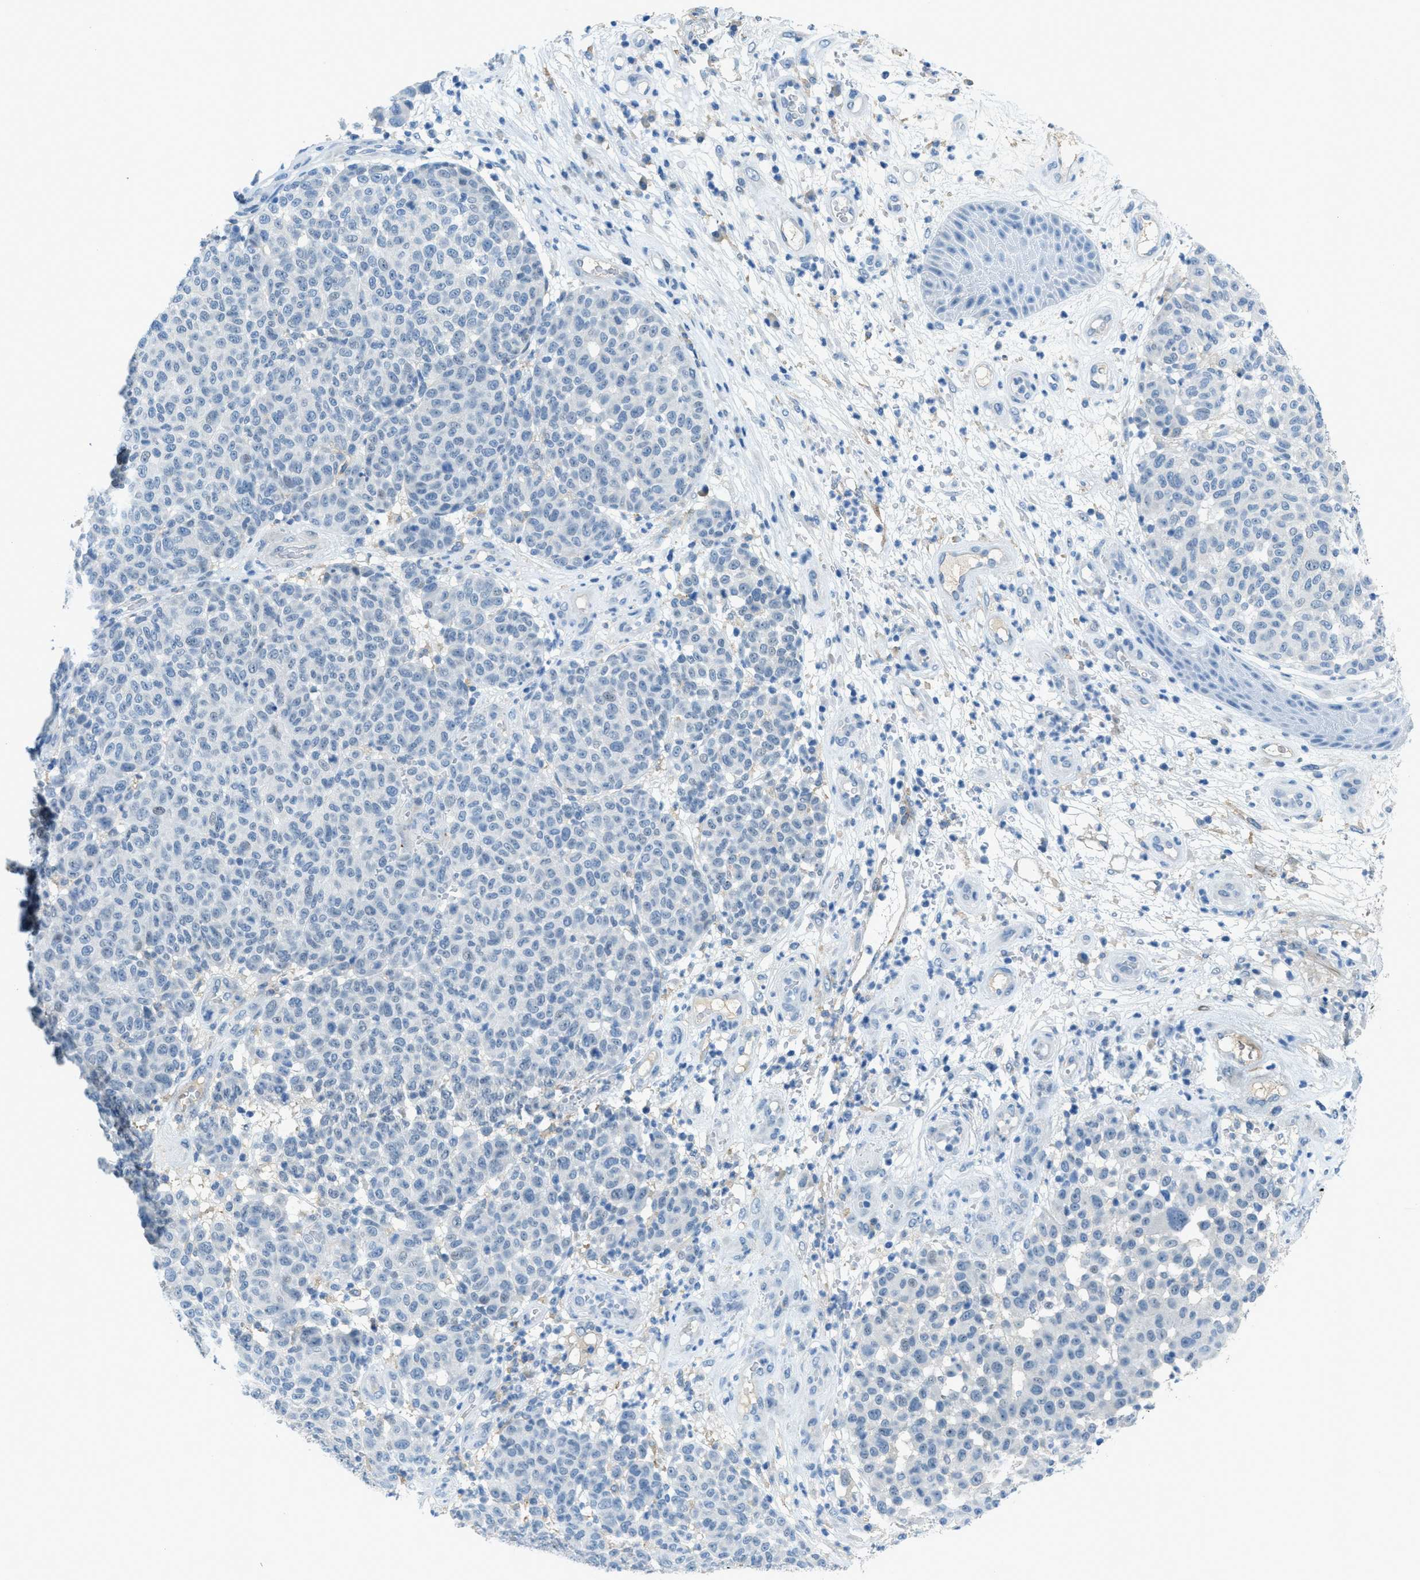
{"staining": {"intensity": "negative", "quantity": "none", "location": "none"}, "tissue": "melanoma", "cell_type": "Tumor cells", "image_type": "cancer", "snomed": [{"axis": "morphology", "description": "Malignant melanoma, NOS"}, {"axis": "topography", "description": "Skin"}], "caption": "Tumor cells are negative for brown protein staining in malignant melanoma.", "gene": "KLHL8", "patient": {"sex": "male", "age": 59}}